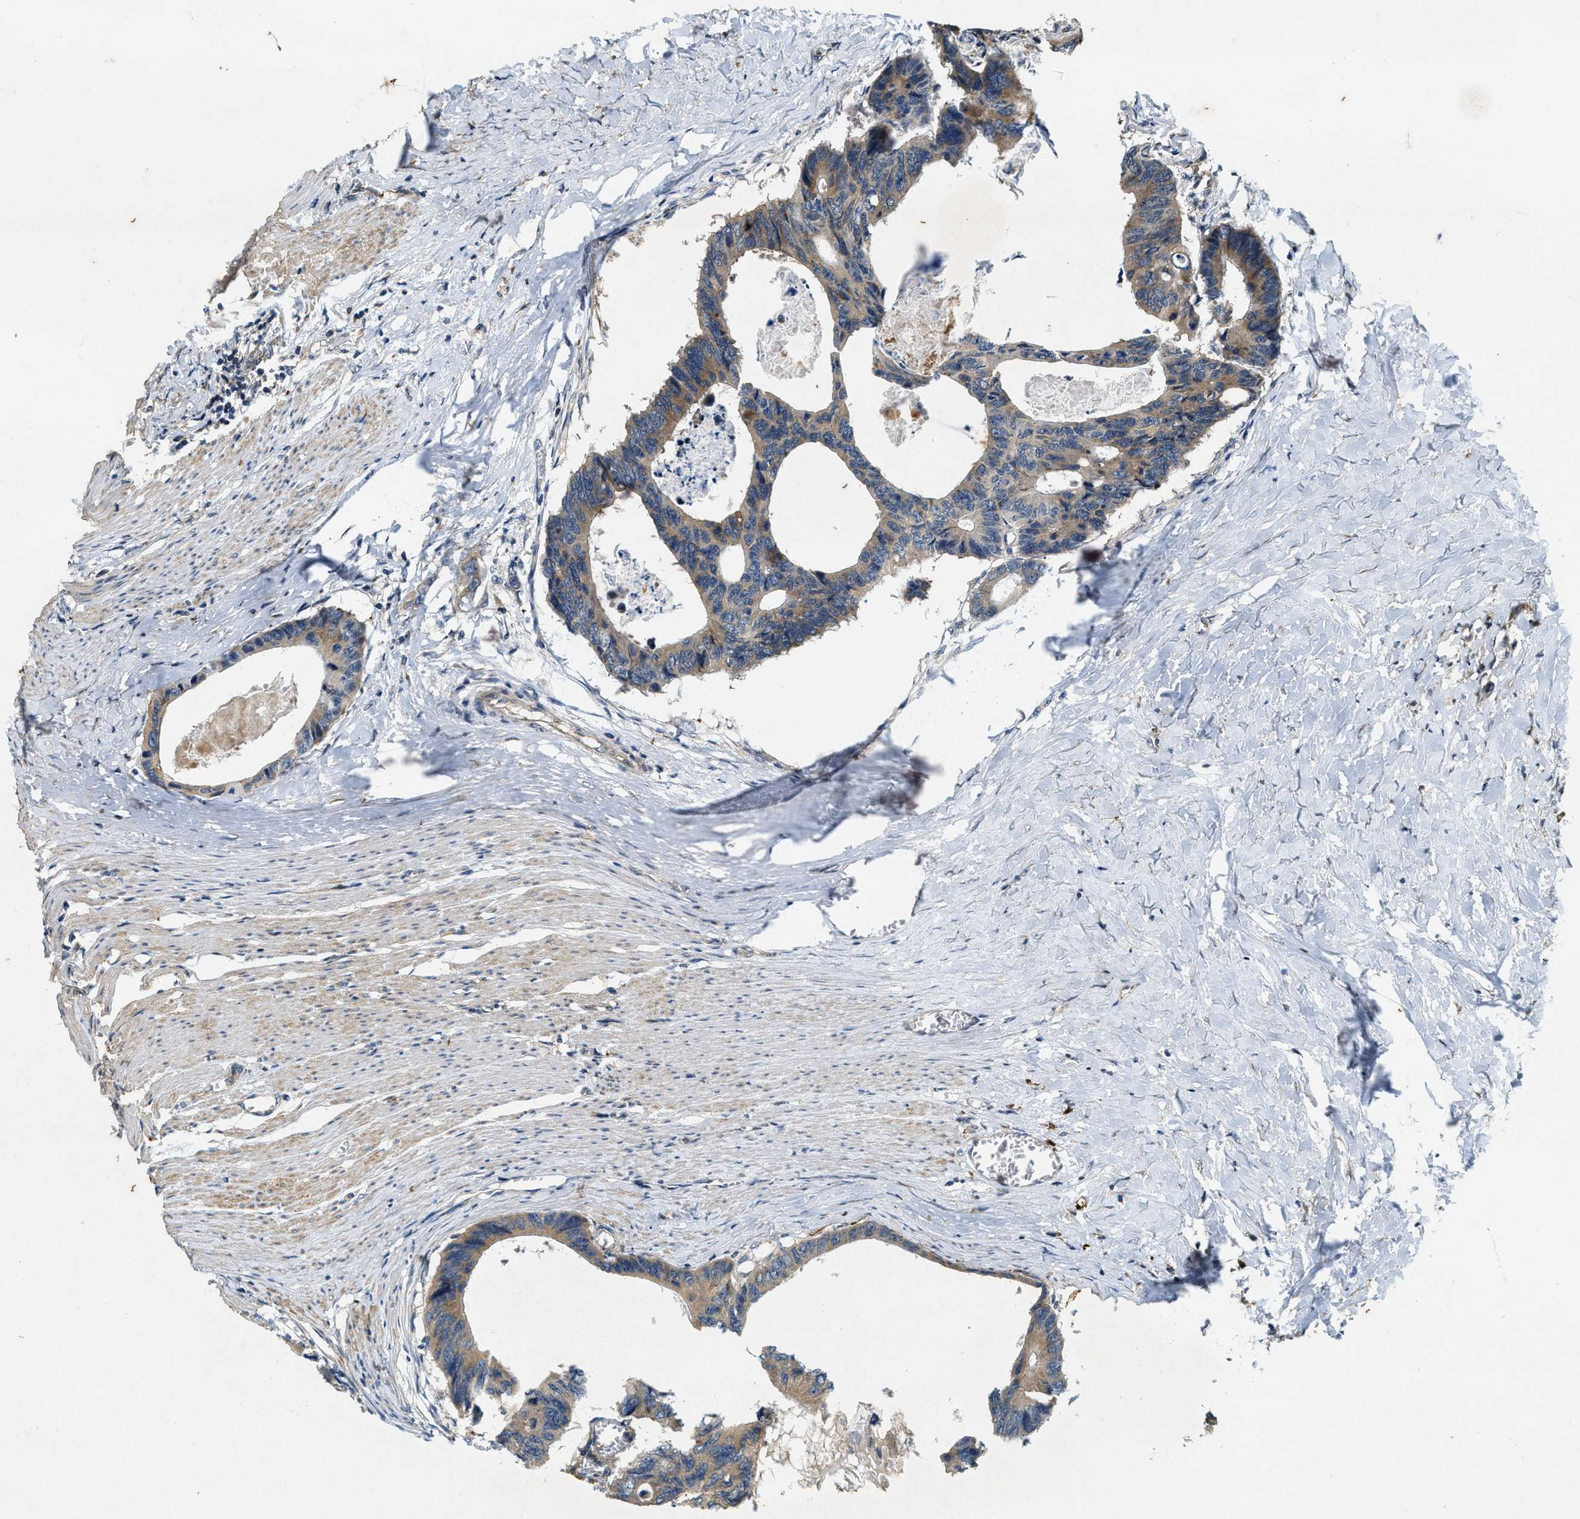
{"staining": {"intensity": "moderate", "quantity": "<25%", "location": "cytoplasmic/membranous"}, "tissue": "colorectal cancer", "cell_type": "Tumor cells", "image_type": "cancer", "snomed": [{"axis": "morphology", "description": "Adenocarcinoma, NOS"}, {"axis": "topography", "description": "Colon"}], "caption": "A low amount of moderate cytoplasmic/membranous expression is identified in about <25% of tumor cells in colorectal cancer tissue.", "gene": "KIF21A", "patient": {"sex": "female", "age": 55}}